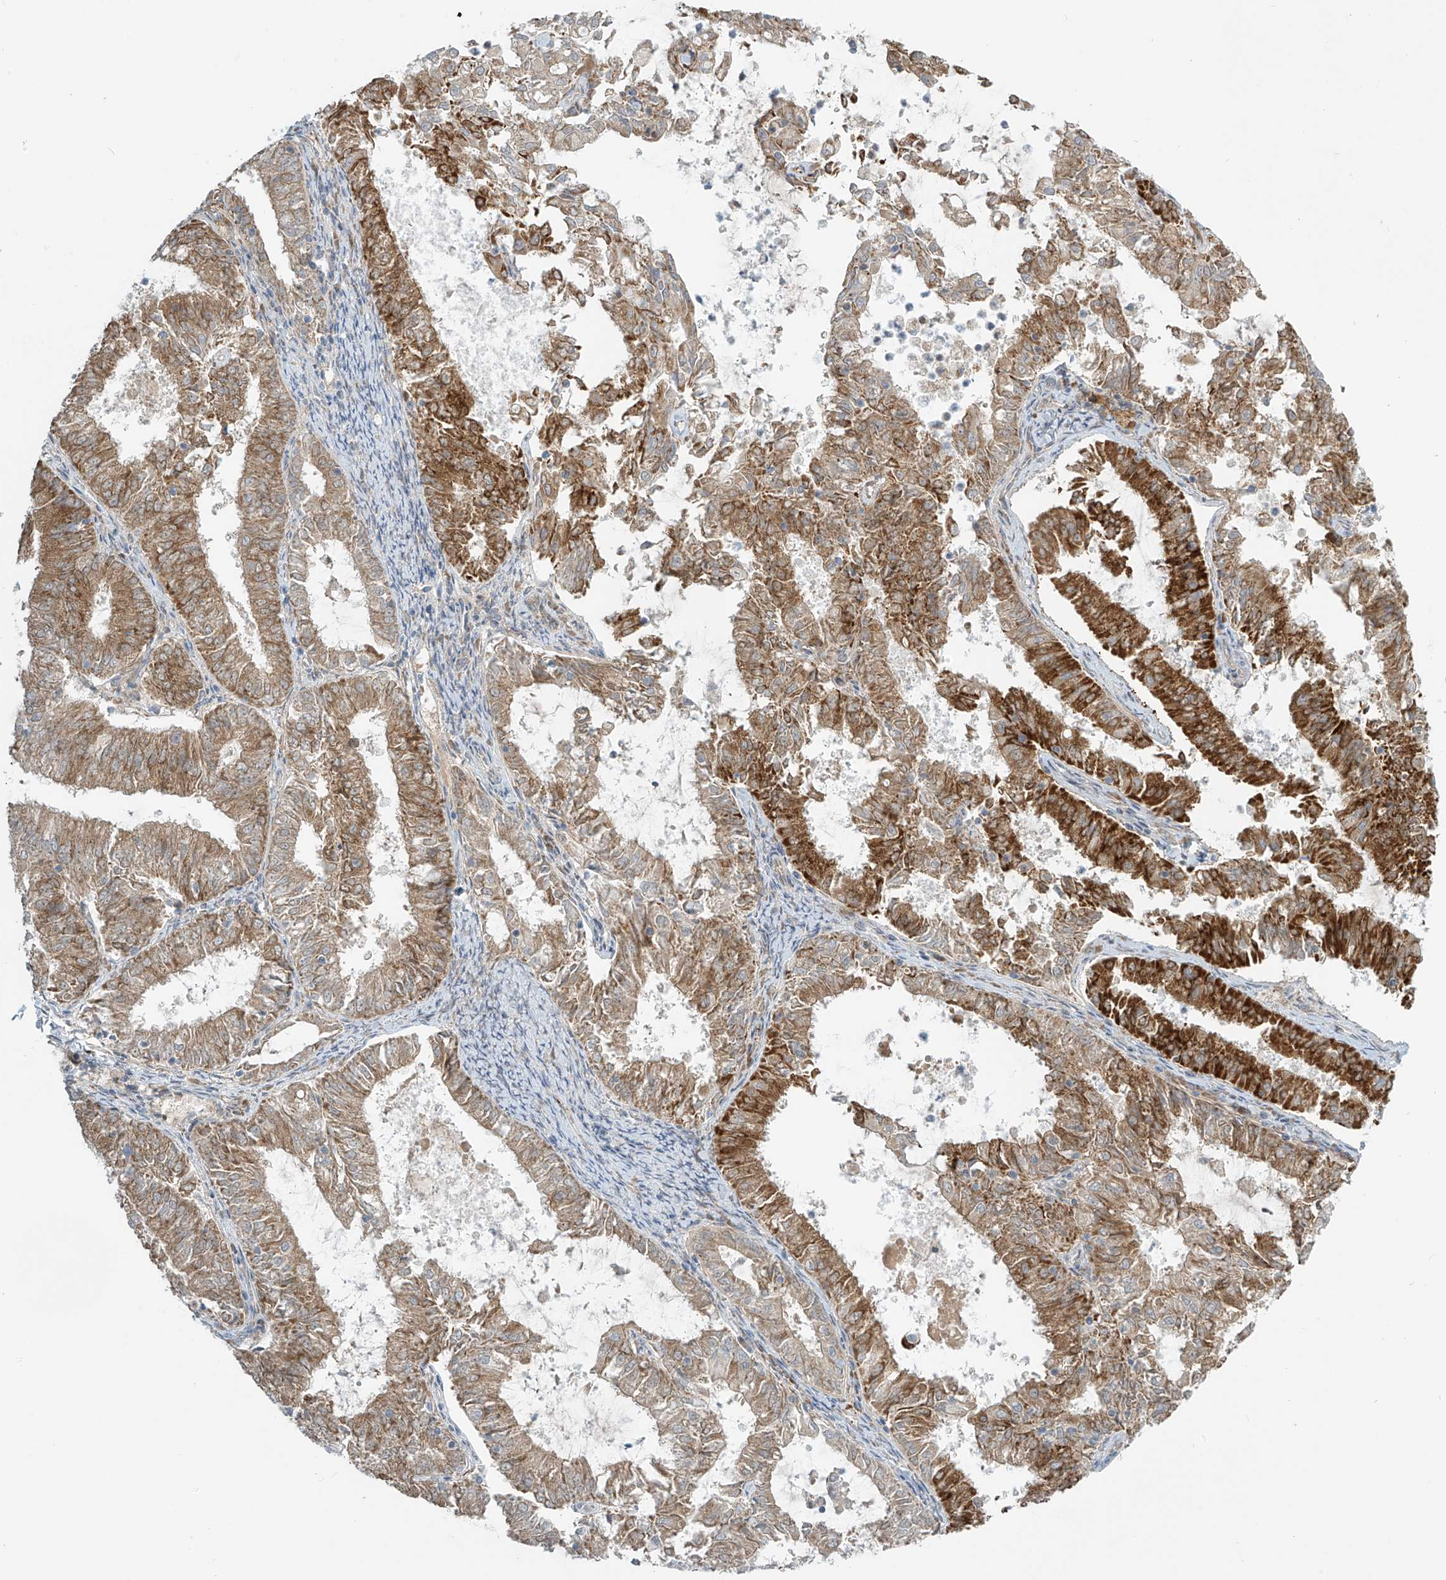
{"staining": {"intensity": "moderate", "quantity": ">75%", "location": "cytoplasmic/membranous"}, "tissue": "endometrial cancer", "cell_type": "Tumor cells", "image_type": "cancer", "snomed": [{"axis": "morphology", "description": "Adenocarcinoma, NOS"}, {"axis": "topography", "description": "Endometrium"}], "caption": "The micrograph exhibits staining of adenocarcinoma (endometrial), revealing moderate cytoplasmic/membranous protein expression (brown color) within tumor cells.", "gene": "LZTS3", "patient": {"sex": "female", "age": 57}}